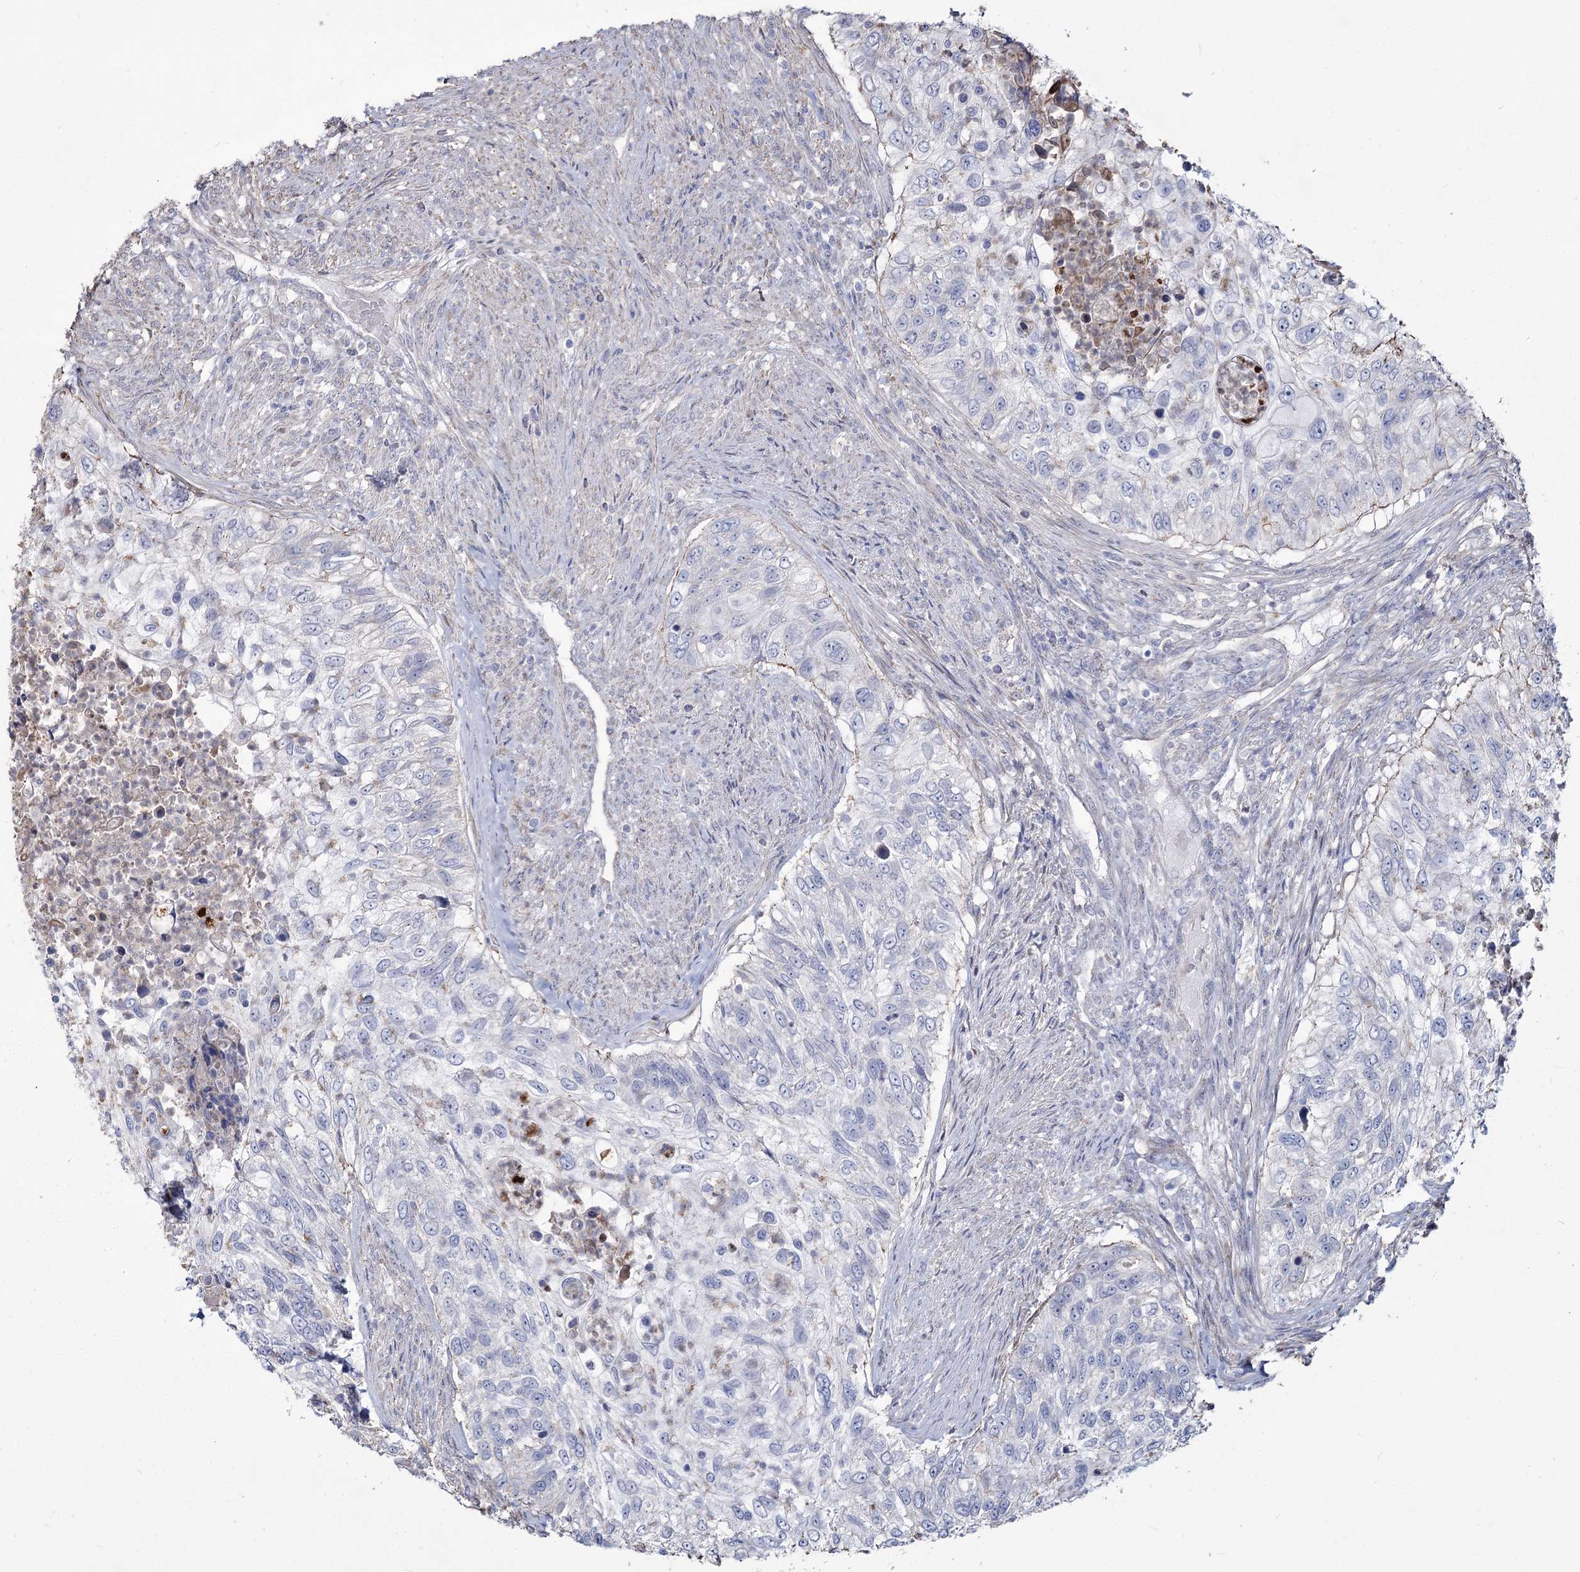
{"staining": {"intensity": "negative", "quantity": "none", "location": "none"}, "tissue": "urothelial cancer", "cell_type": "Tumor cells", "image_type": "cancer", "snomed": [{"axis": "morphology", "description": "Urothelial carcinoma, High grade"}, {"axis": "topography", "description": "Urinary bladder"}], "caption": "A high-resolution photomicrograph shows IHC staining of urothelial cancer, which demonstrates no significant positivity in tumor cells. (Brightfield microscopy of DAB (3,3'-diaminobenzidine) immunohistochemistry (IHC) at high magnification).", "gene": "ME3", "patient": {"sex": "female", "age": 60}}